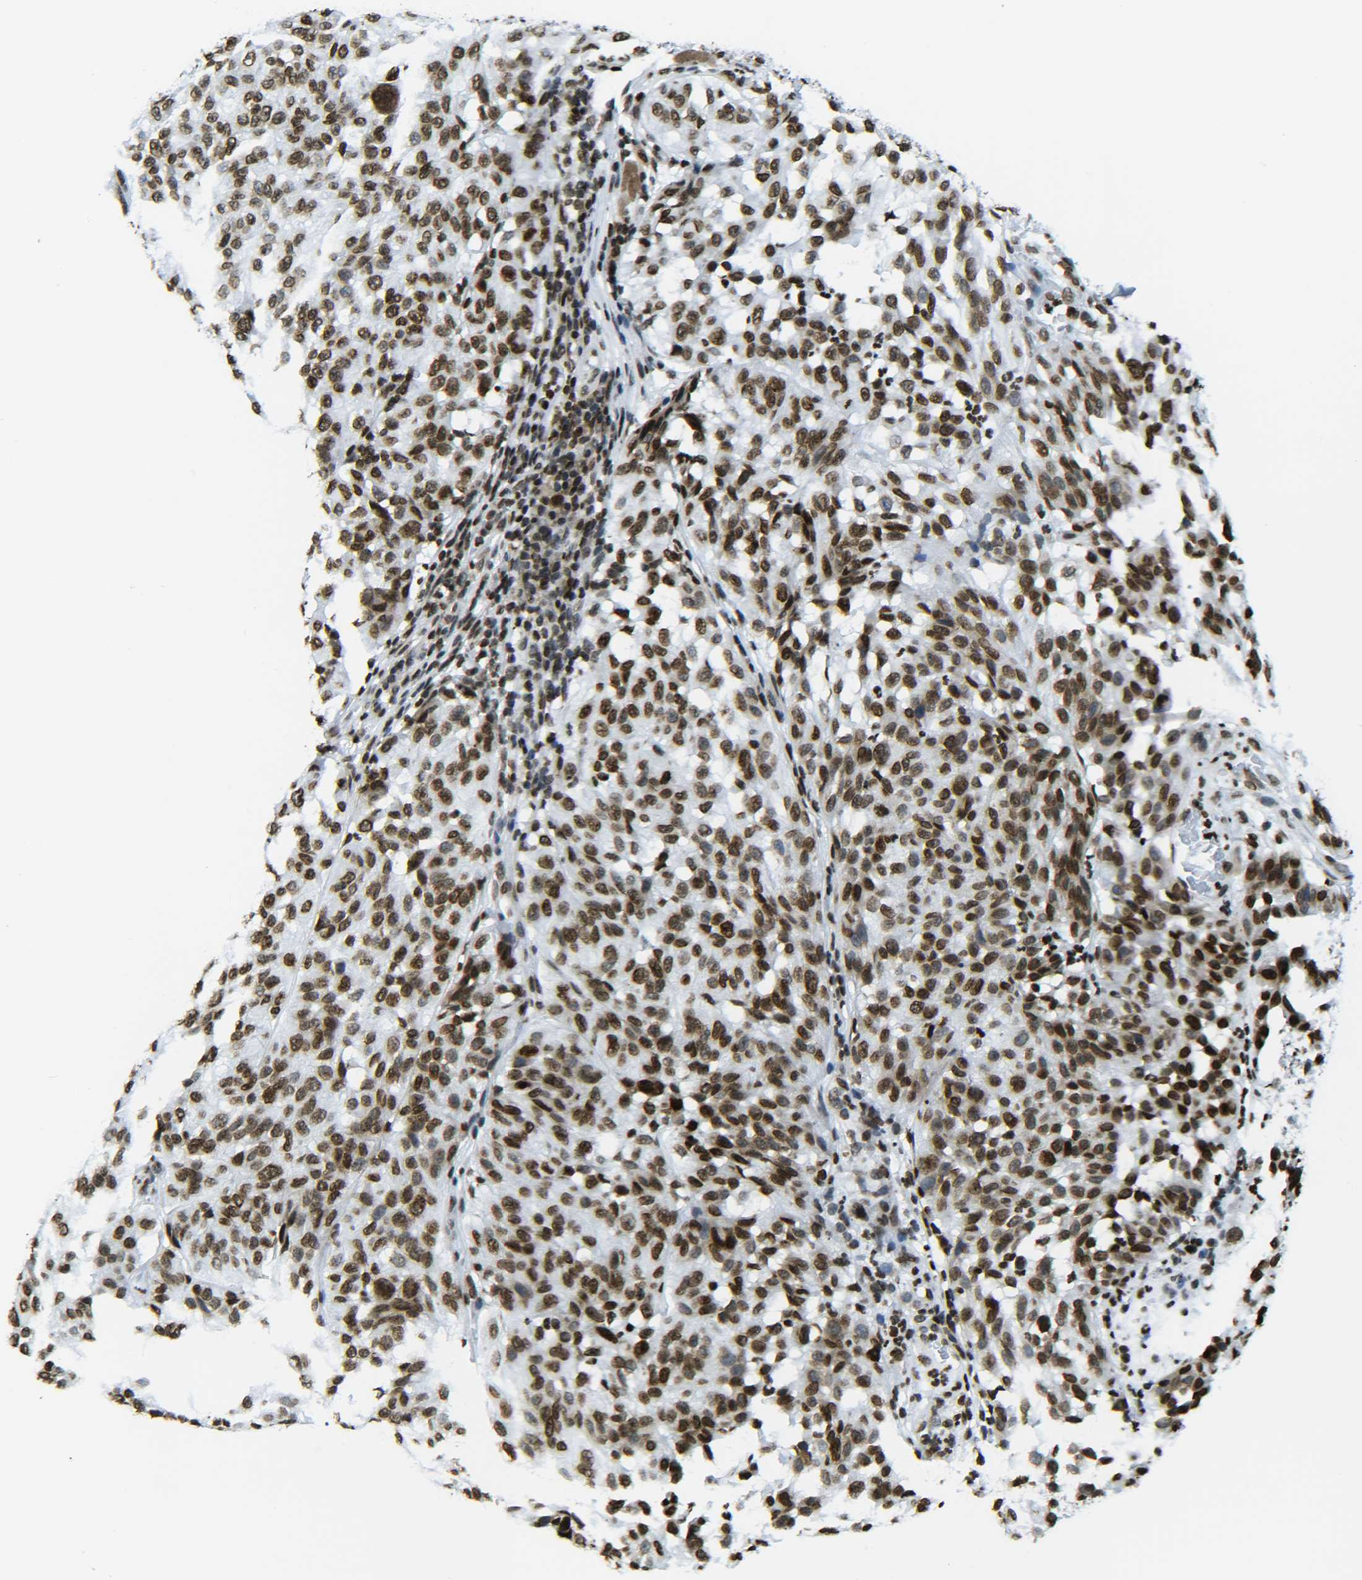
{"staining": {"intensity": "moderate", "quantity": ">75%", "location": "nuclear"}, "tissue": "melanoma", "cell_type": "Tumor cells", "image_type": "cancer", "snomed": [{"axis": "morphology", "description": "Malignant melanoma, NOS"}, {"axis": "topography", "description": "Skin"}], "caption": "Immunohistochemical staining of melanoma displays moderate nuclear protein staining in approximately >75% of tumor cells.", "gene": "H2AX", "patient": {"sex": "female", "age": 46}}